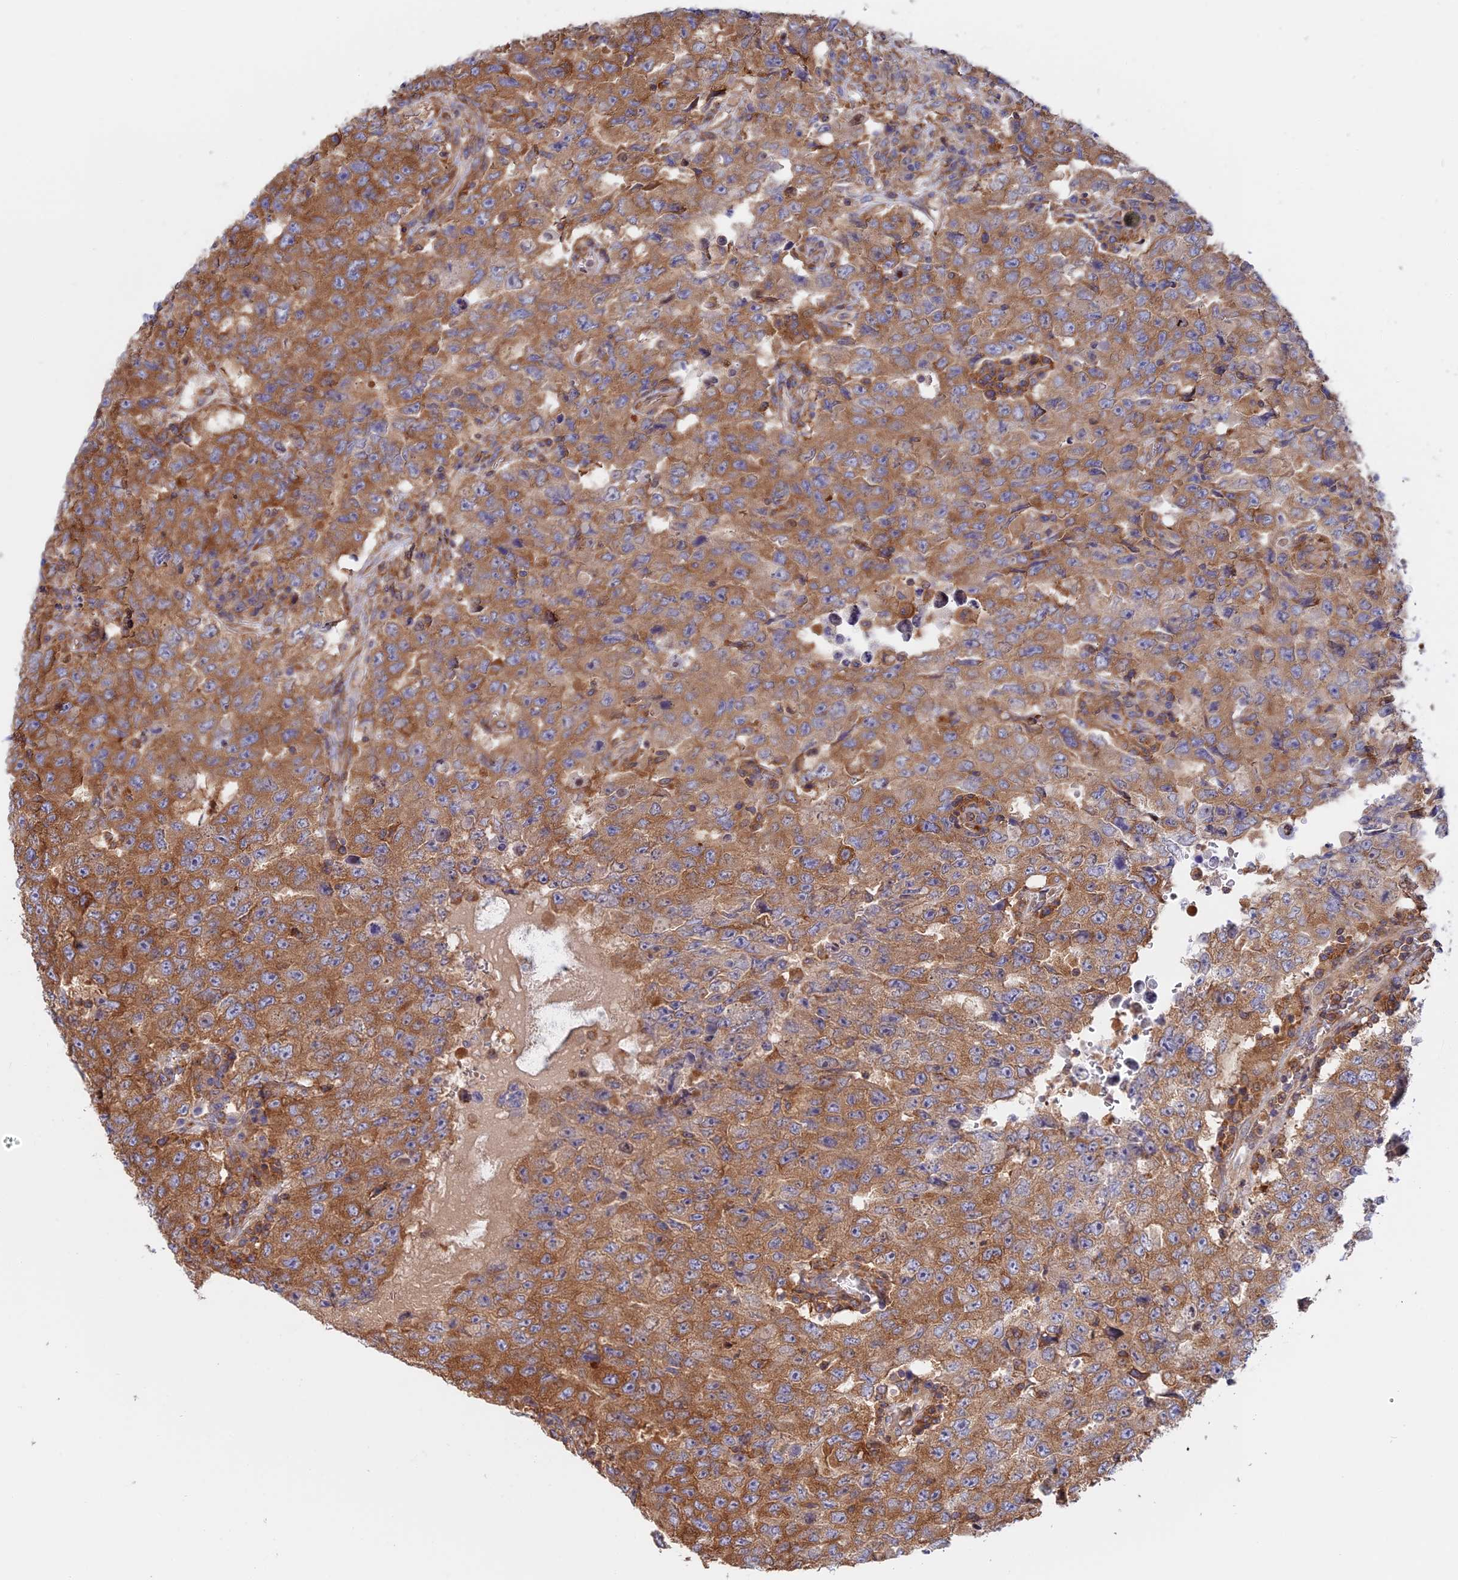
{"staining": {"intensity": "moderate", "quantity": ">75%", "location": "cytoplasmic/membranous"}, "tissue": "testis cancer", "cell_type": "Tumor cells", "image_type": "cancer", "snomed": [{"axis": "morphology", "description": "Carcinoma, Embryonal, NOS"}, {"axis": "topography", "description": "Testis"}], "caption": "IHC of human embryonal carcinoma (testis) demonstrates medium levels of moderate cytoplasmic/membranous staining in approximately >75% of tumor cells. (IHC, brightfield microscopy, high magnification).", "gene": "GMIP", "patient": {"sex": "male", "age": 26}}